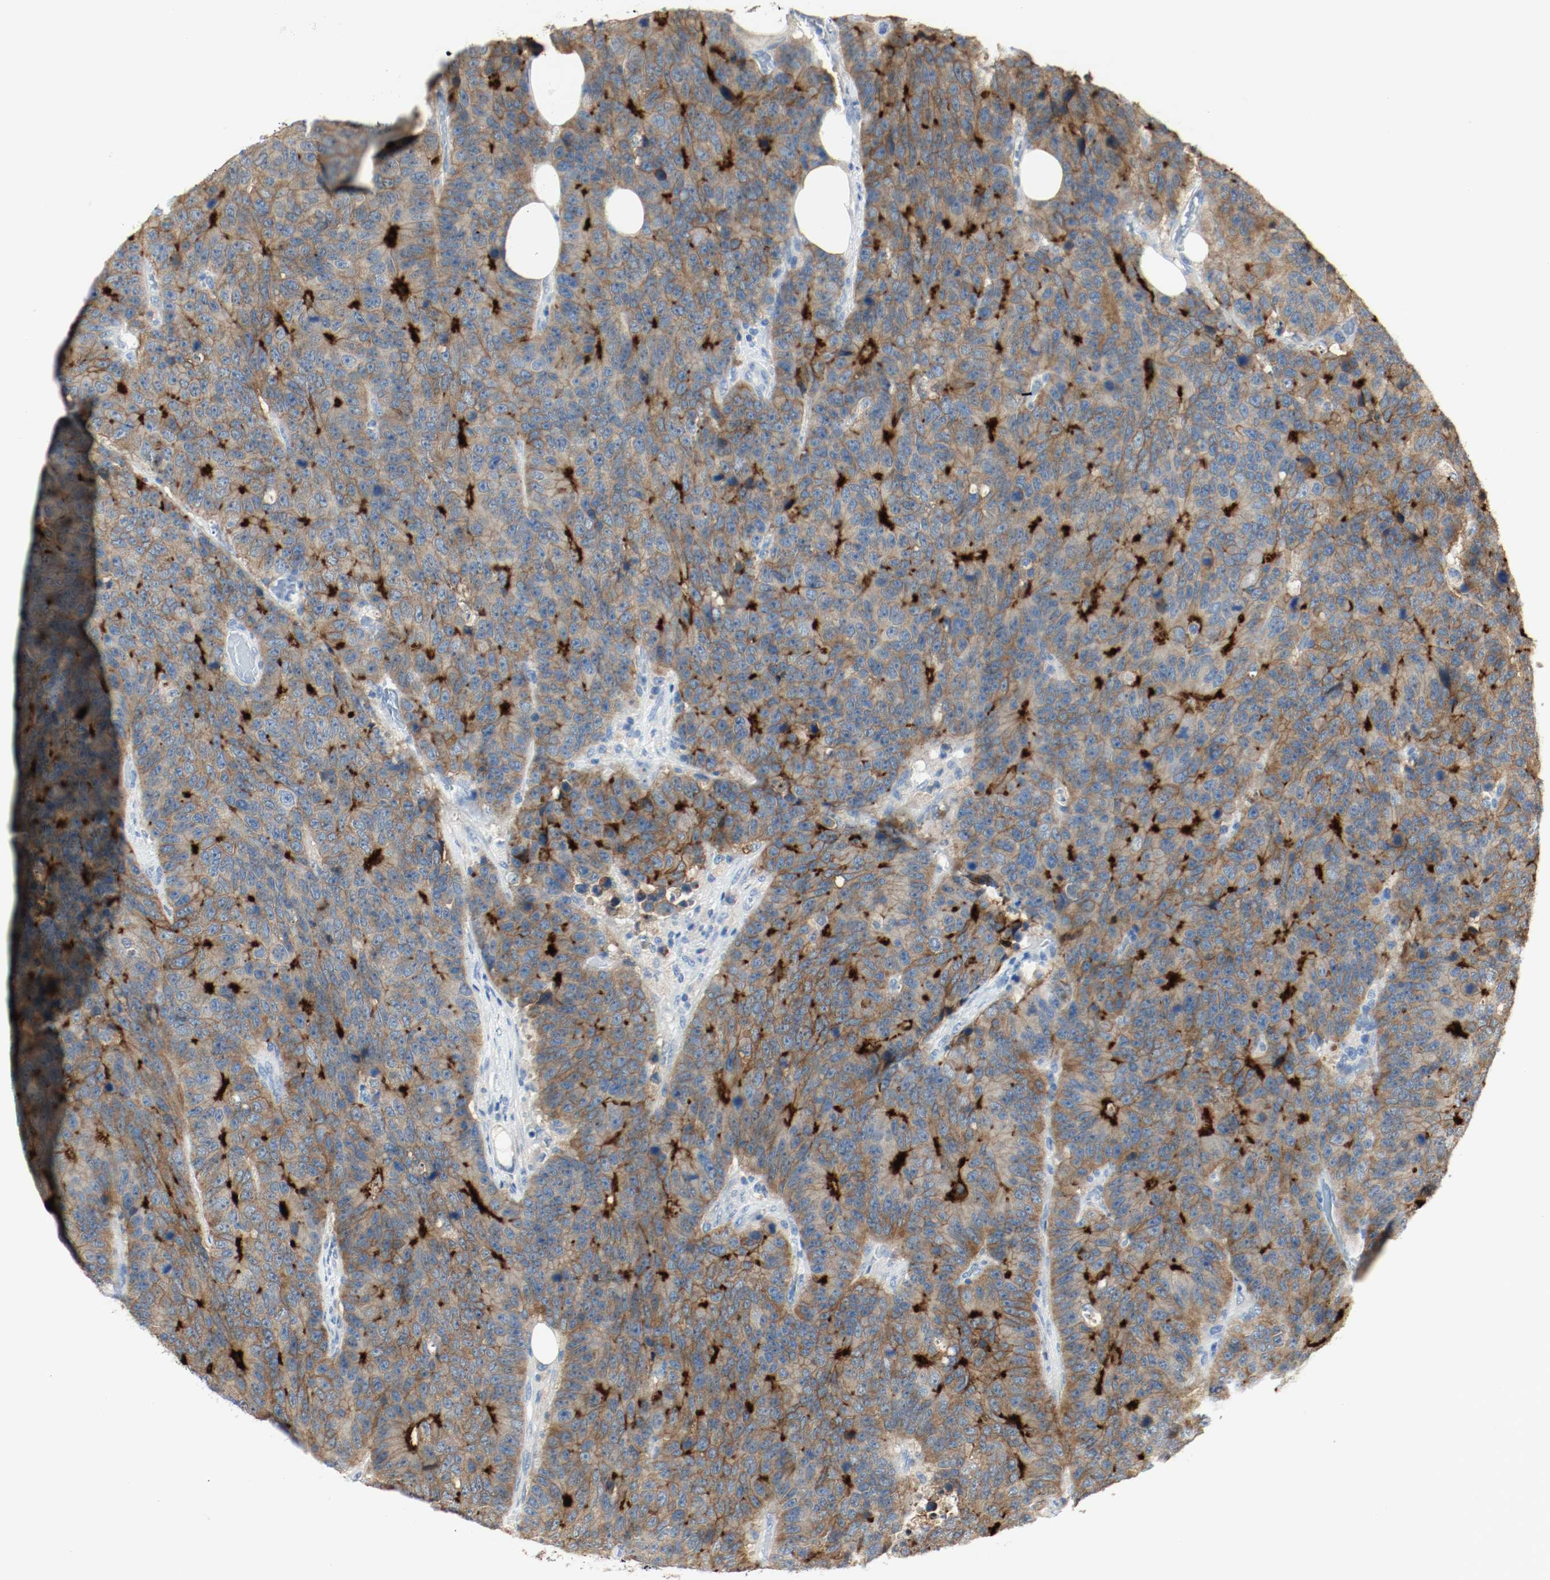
{"staining": {"intensity": "negative", "quantity": "none", "location": "none"}, "tissue": "colorectal cancer", "cell_type": "Tumor cells", "image_type": "cancer", "snomed": [{"axis": "morphology", "description": "Adenocarcinoma, NOS"}, {"axis": "topography", "description": "Colon"}], "caption": "Immunohistochemical staining of colorectal cancer (adenocarcinoma) demonstrates no significant positivity in tumor cells.", "gene": "MELTF", "patient": {"sex": "female", "age": 86}}